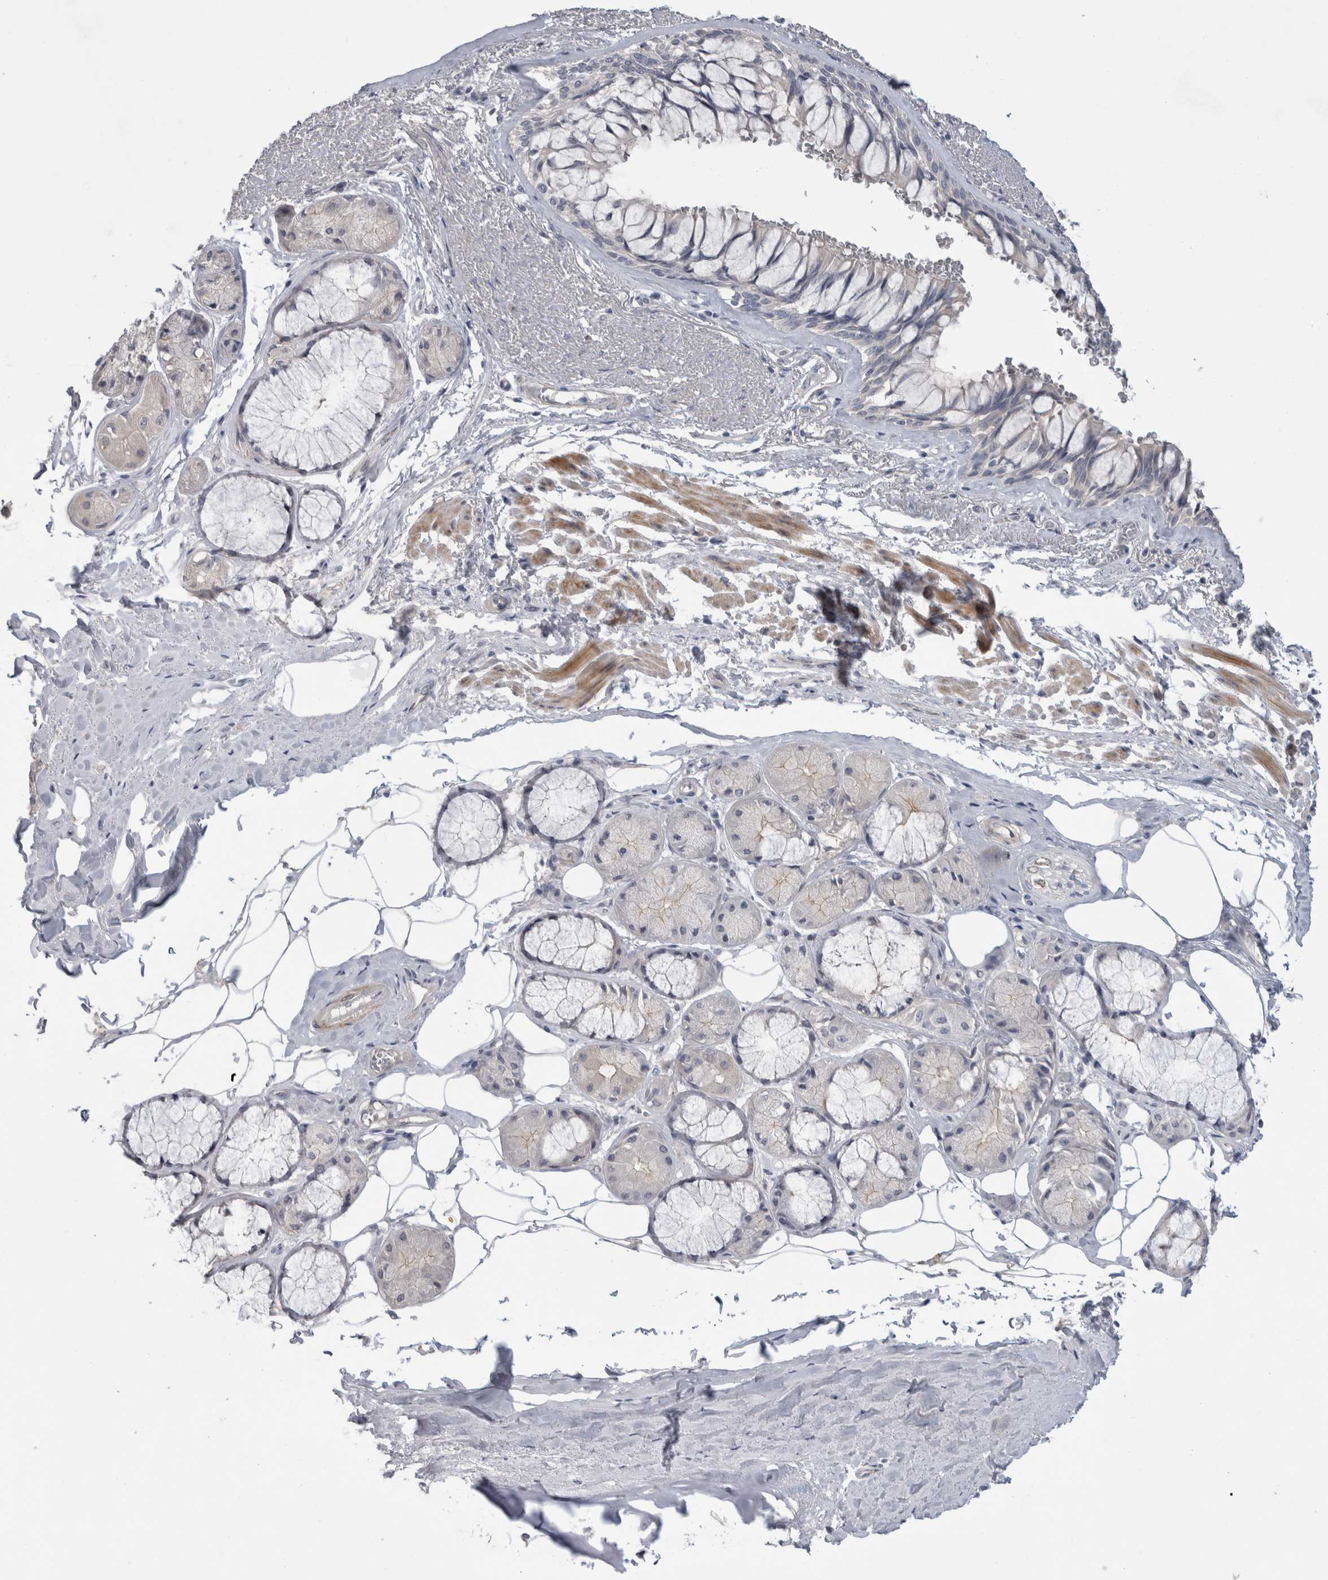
{"staining": {"intensity": "negative", "quantity": "none", "location": "none"}, "tissue": "bronchus", "cell_type": "Respiratory epithelial cells", "image_type": "normal", "snomed": [{"axis": "morphology", "description": "Normal tissue, NOS"}, {"axis": "topography", "description": "Bronchus"}], "caption": "This is an immunohistochemistry (IHC) histopathology image of normal bronchus. There is no expression in respiratory epithelial cells.", "gene": "ADAM2", "patient": {"sex": "male", "age": 66}}